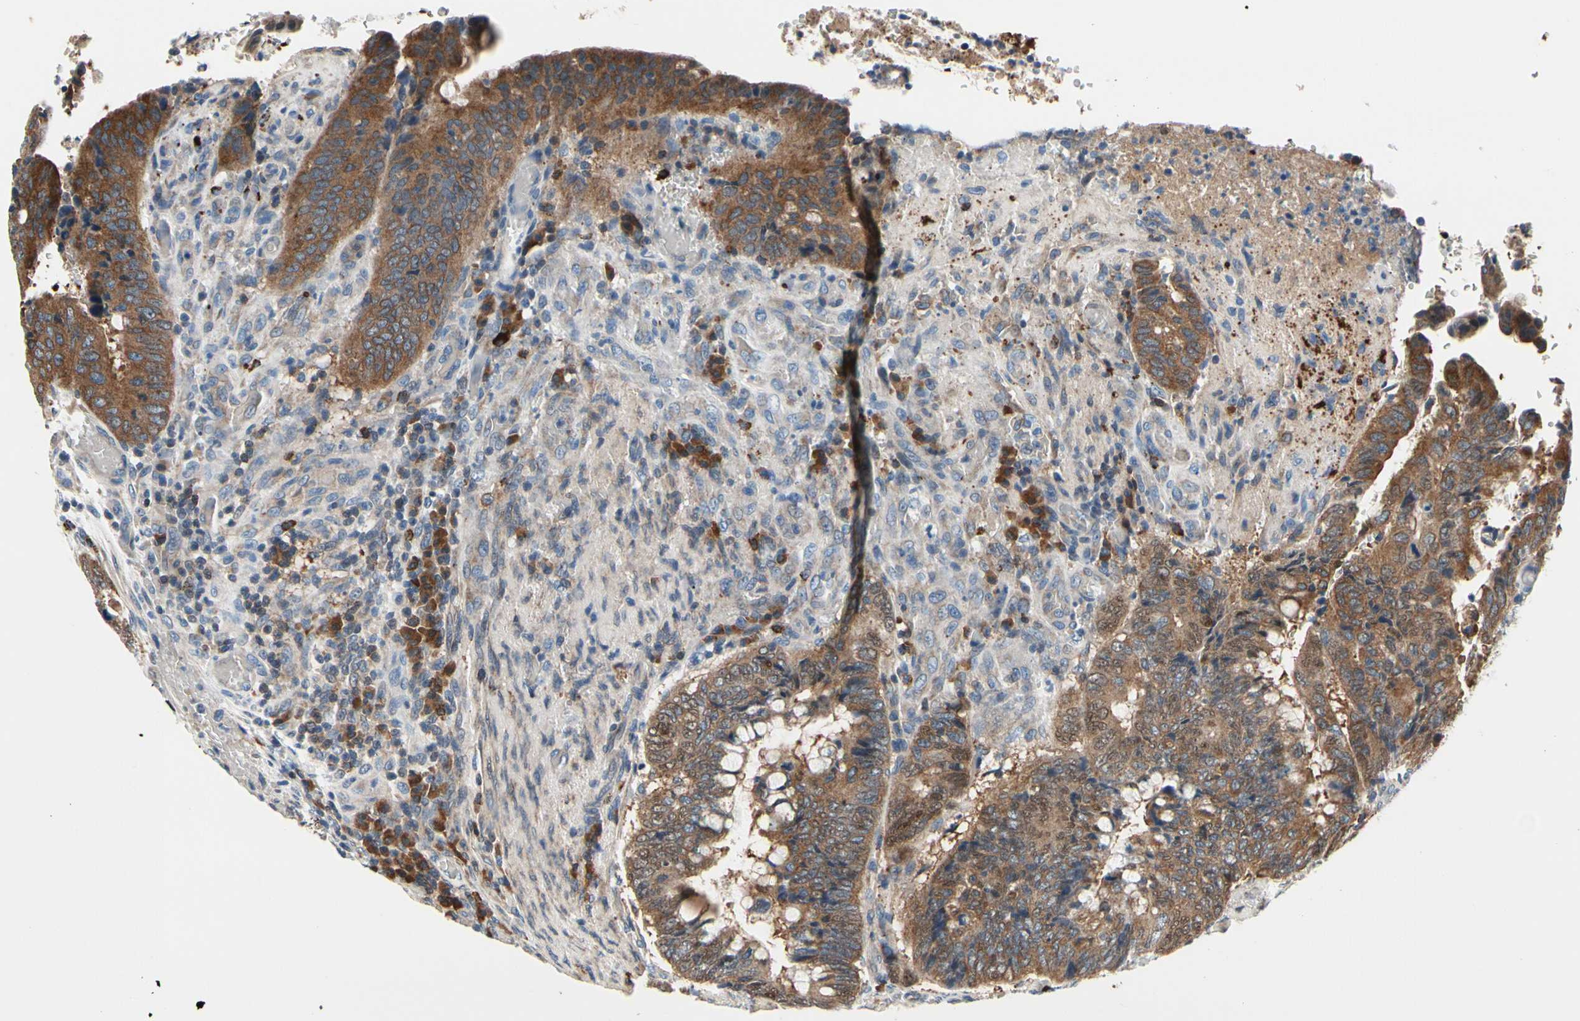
{"staining": {"intensity": "strong", "quantity": ">75%", "location": "cytoplasmic/membranous"}, "tissue": "colorectal cancer", "cell_type": "Tumor cells", "image_type": "cancer", "snomed": [{"axis": "morphology", "description": "Normal tissue, NOS"}, {"axis": "morphology", "description": "Adenocarcinoma, NOS"}, {"axis": "topography", "description": "Rectum"}, {"axis": "topography", "description": "Peripheral nerve tissue"}], "caption": "About >75% of tumor cells in colorectal cancer (adenocarcinoma) exhibit strong cytoplasmic/membranous protein expression as visualized by brown immunohistochemical staining.", "gene": "PRDX2", "patient": {"sex": "male", "age": 92}}